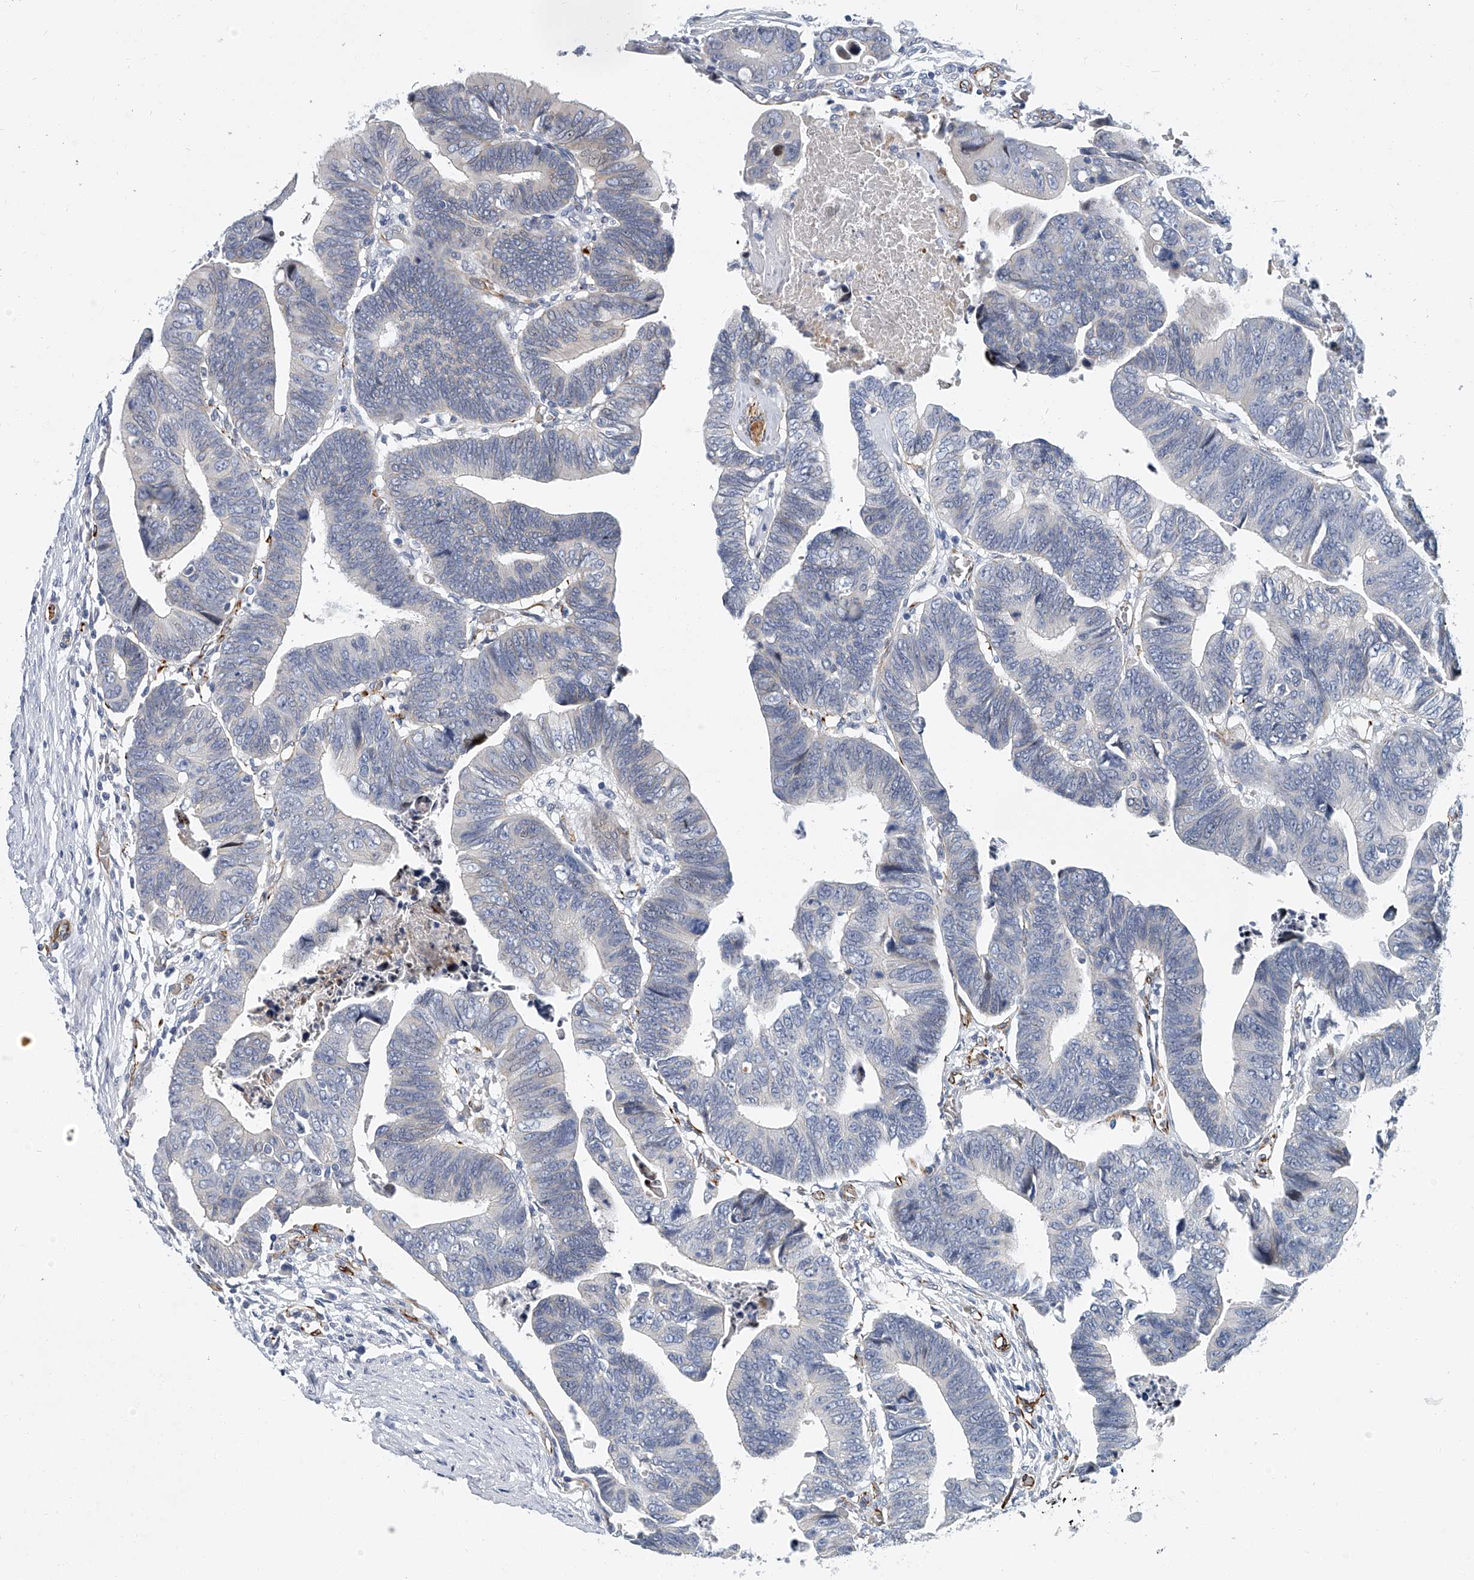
{"staining": {"intensity": "negative", "quantity": "none", "location": "none"}, "tissue": "colorectal cancer", "cell_type": "Tumor cells", "image_type": "cancer", "snomed": [{"axis": "morphology", "description": "Adenocarcinoma, NOS"}, {"axis": "topography", "description": "Rectum"}], "caption": "Tumor cells are negative for protein expression in human adenocarcinoma (colorectal).", "gene": "KIRREL1", "patient": {"sex": "female", "age": 65}}